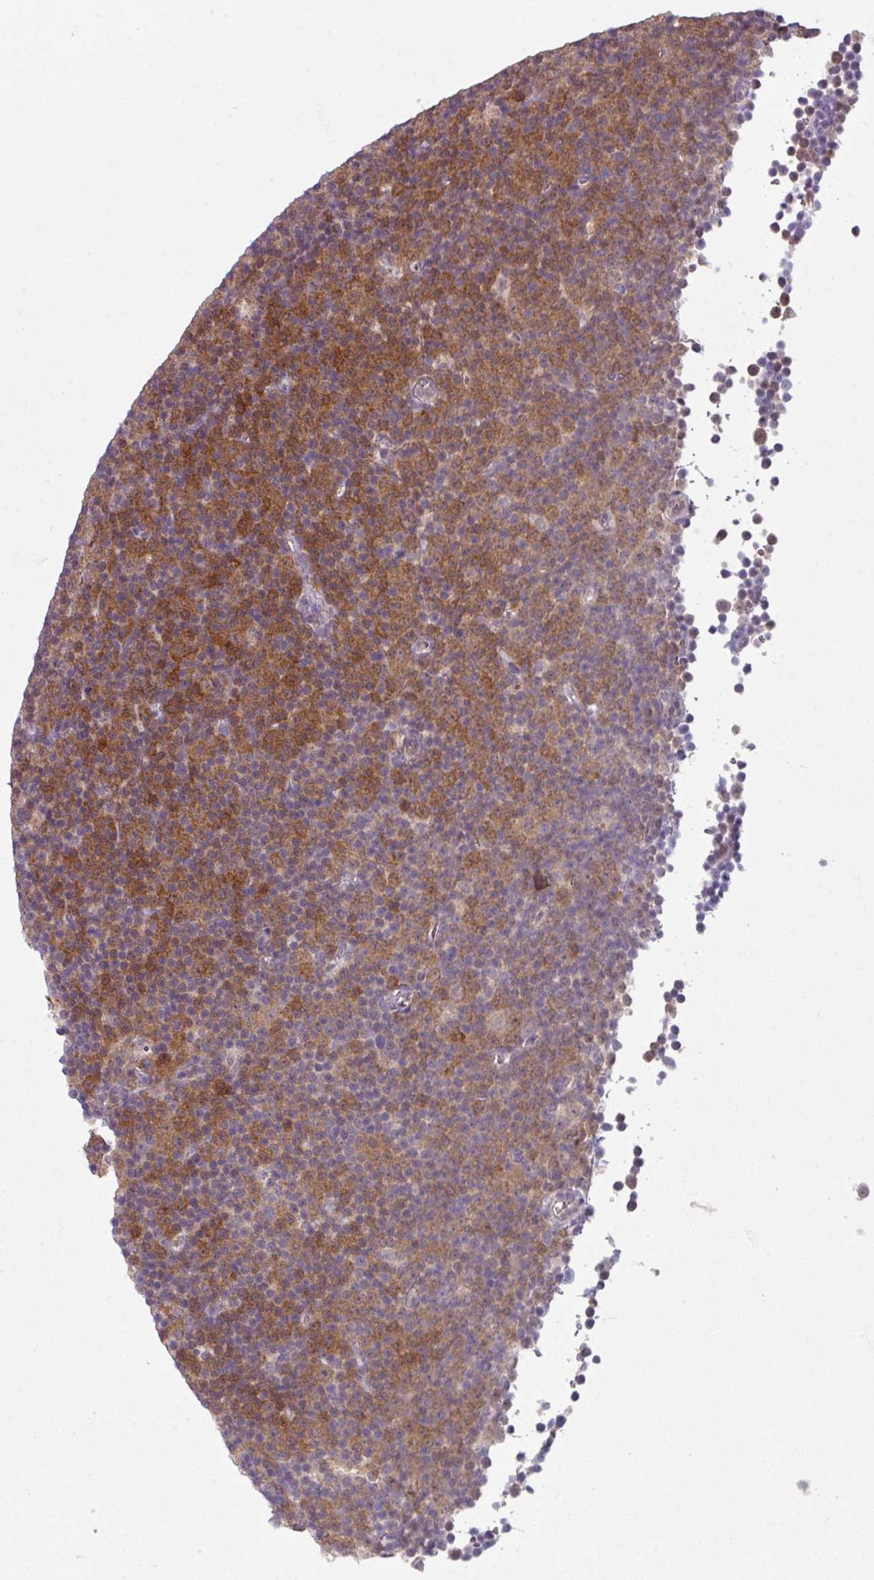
{"staining": {"intensity": "moderate", "quantity": ">75%", "location": "cytoplasmic/membranous"}, "tissue": "lymphoma", "cell_type": "Tumor cells", "image_type": "cancer", "snomed": [{"axis": "morphology", "description": "Malignant lymphoma, non-Hodgkin's type, Low grade"}, {"axis": "topography", "description": "Lymph node"}], "caption": "A brown stain shows moderate cytoplasmic/membranous expression of a protein in human lymphoma tumor cells.", "gene": "TTLL12", "patient": {"sex": "female", "age": 67}}